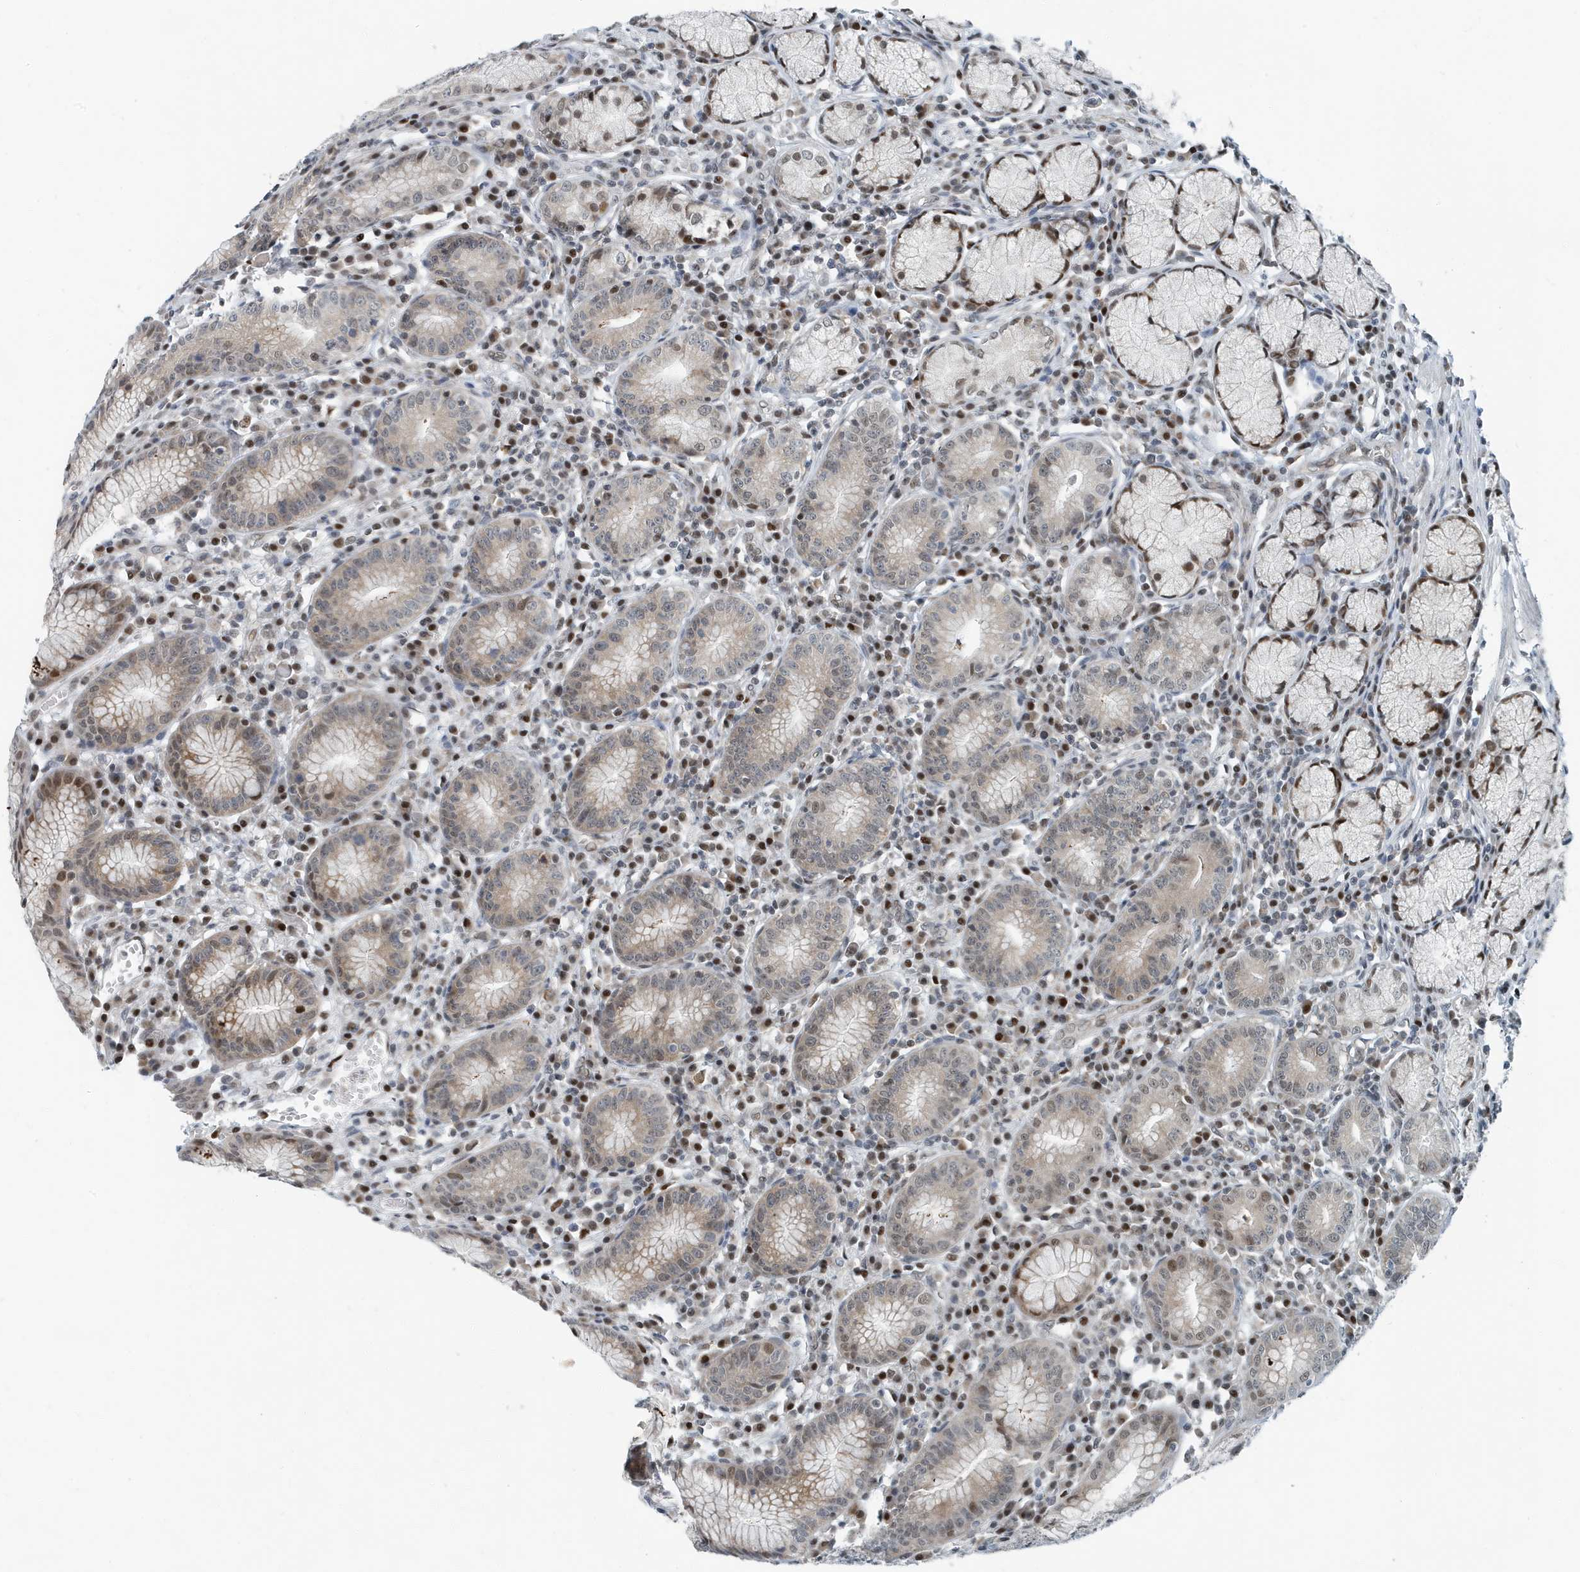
{"staining": {"intensity": "moderate", "quantity": "25%-75%", "location": "cytoplasmic/membranous,nuclear"}, "tissue": "stomach", "cell_type": "Glandular cells", "image_type": "normal", "snomed": [{"axis": "morphology", "description": "Normal tissue, NOS"}, {"axis": "topography", "description": "Stomach"}], "caption": "Stomach stained for a protein (brown) shows moderate cytoplasmic/membranous,nuclear positive positivity in approximately 25%-75% of glandular cells.", "gene": "KIF15", "patient": {"sex": "male", "age": 55}}